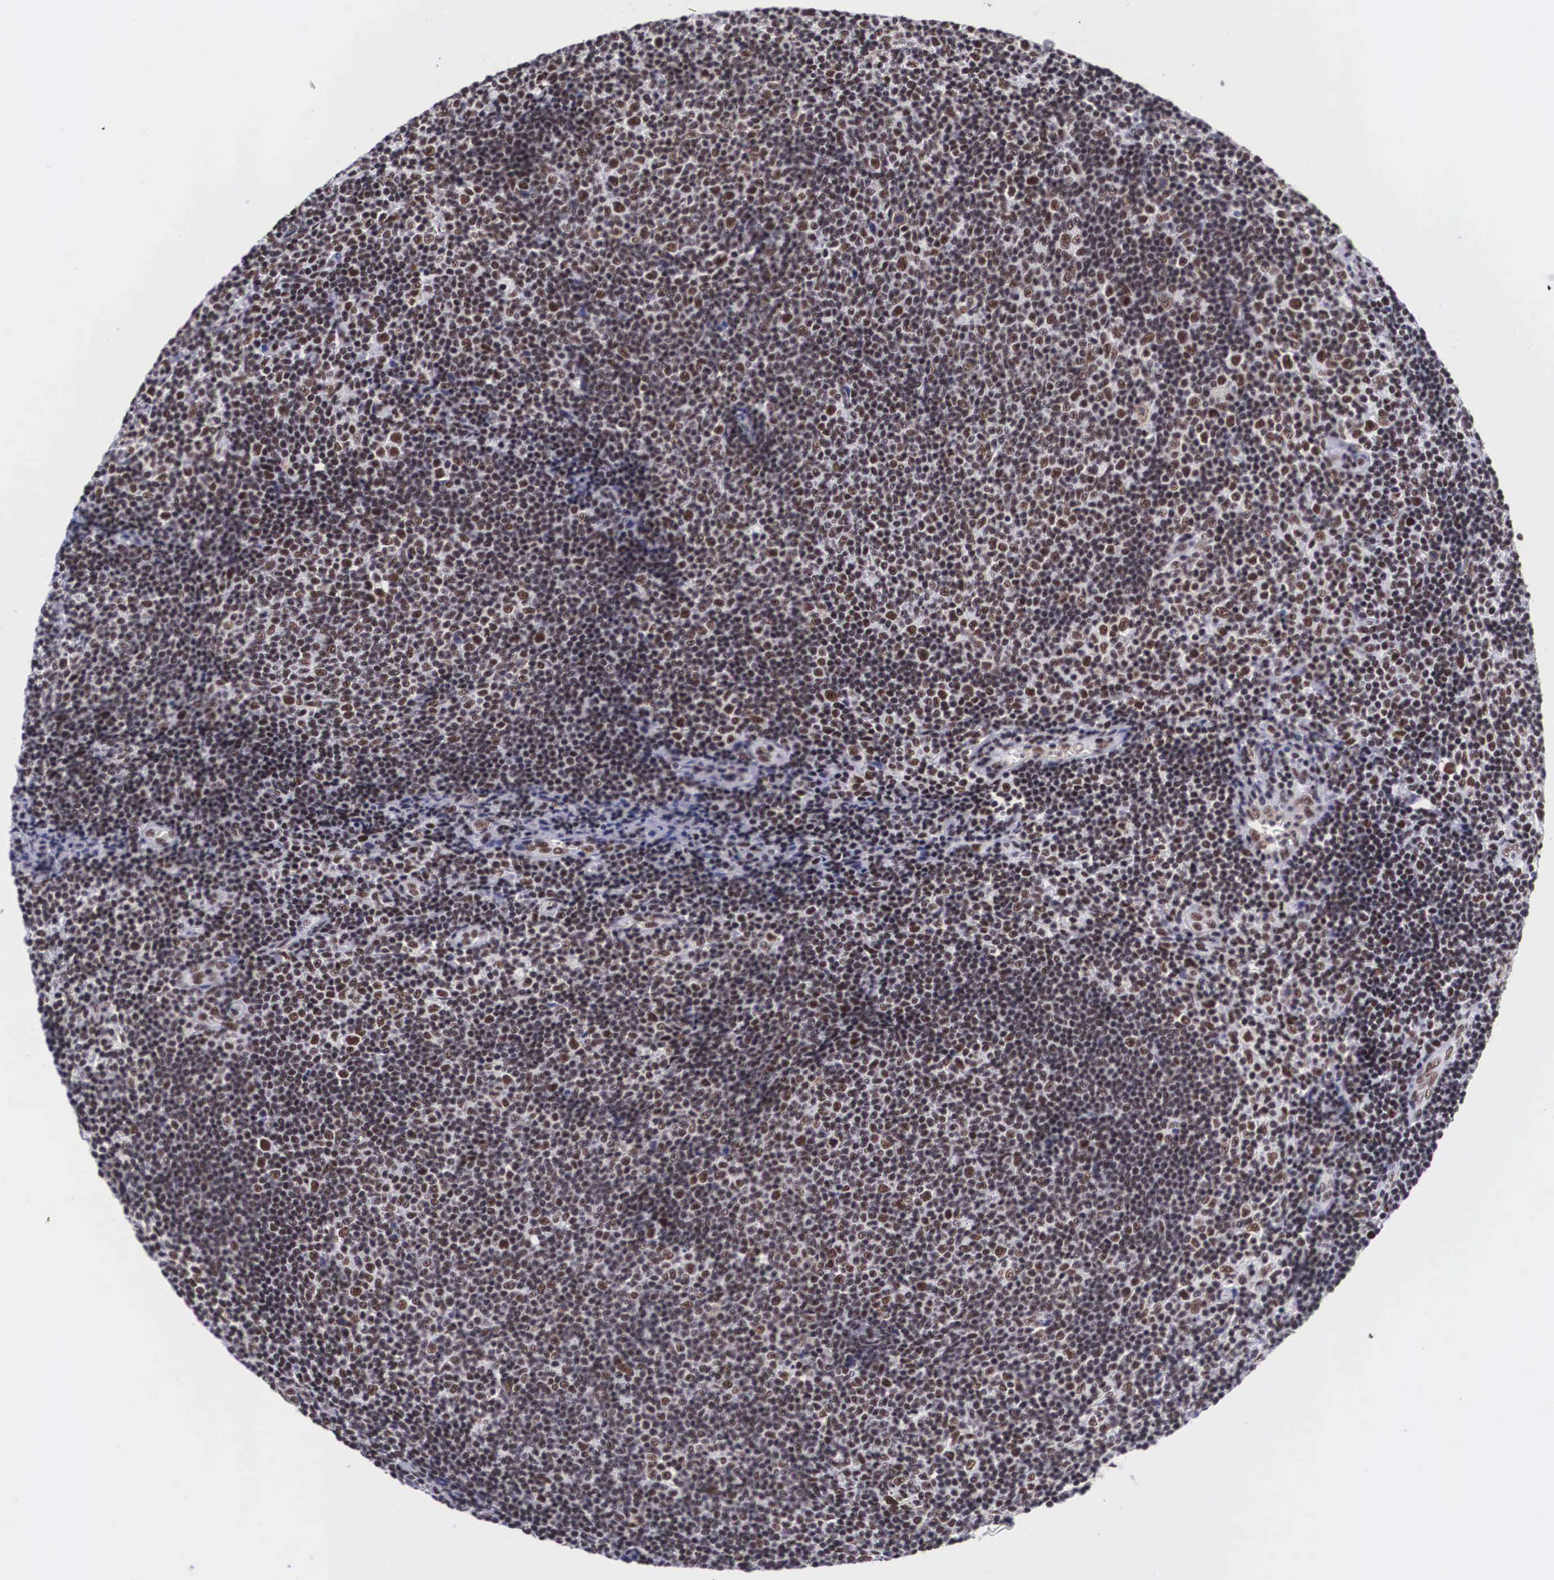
{"staining": {"intensity": "strong", "quantity": ">75%", "location": "nuclear"}, "tissue": "lymphoma", "cell_type": "Tumor cells", "image_type": "cancer", "snomed": [{"axis": "morphology", "description": "Malignant lymphoma, non-Hodgkin's type, Low grade"}, {"axis": "topography", "description": "Lymph node"}], "caption": "A micrograph of human low-grade malignant lymphoma, non-Hodgkin's type stained for a protein exhibits strong nuclear brown staining in tumor cells. (DAB (3,3'-diaminobenzidine) IHC, brown staining for protein, blue staining for nuclei).", "gene": "SF3A1", "patient": {"sex": "male", "age": 49}}